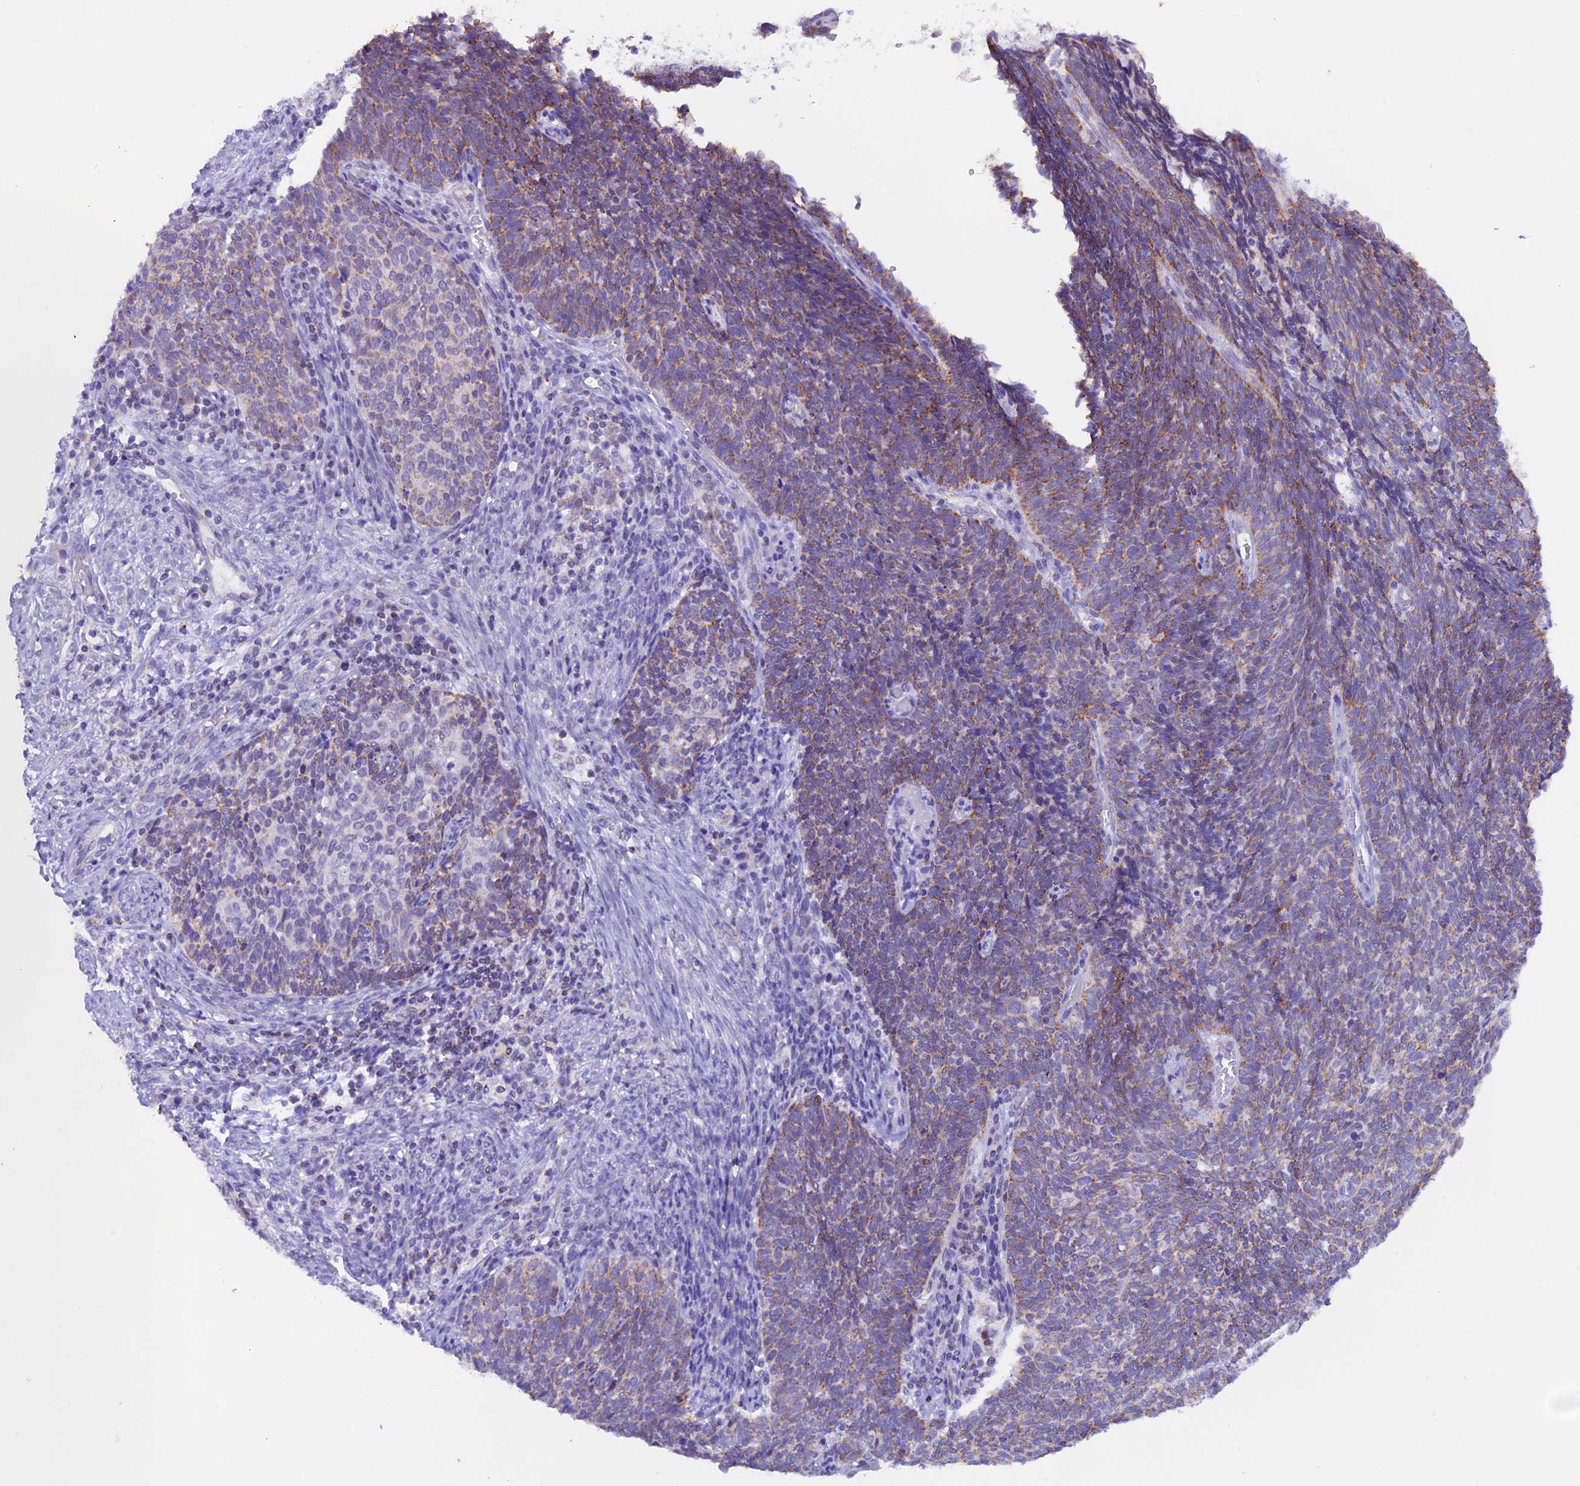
{"staining": {"intensity": "moderate", "quantity": "25%-75%", "location": "cytoplasmic/membranous"}, "tissue": "cervical cancer", "cell_type": "Tumor cells", "image_type": "cancer", "snomed": [{"axis": "morphology", "description": "Squamous cell carcinoma, NOS"}, {"axis": "topography", "description": "Cervix"}], "caption": "Immunohistochemistry of squamous cell carcinoma (cervical) exhibits medium levels of moderate cytoplasmic/membranous expression in approximately 25%-75% of tumor cells.", "gene": "TFAM", "patient": {"sex": "female", "age": 39}}